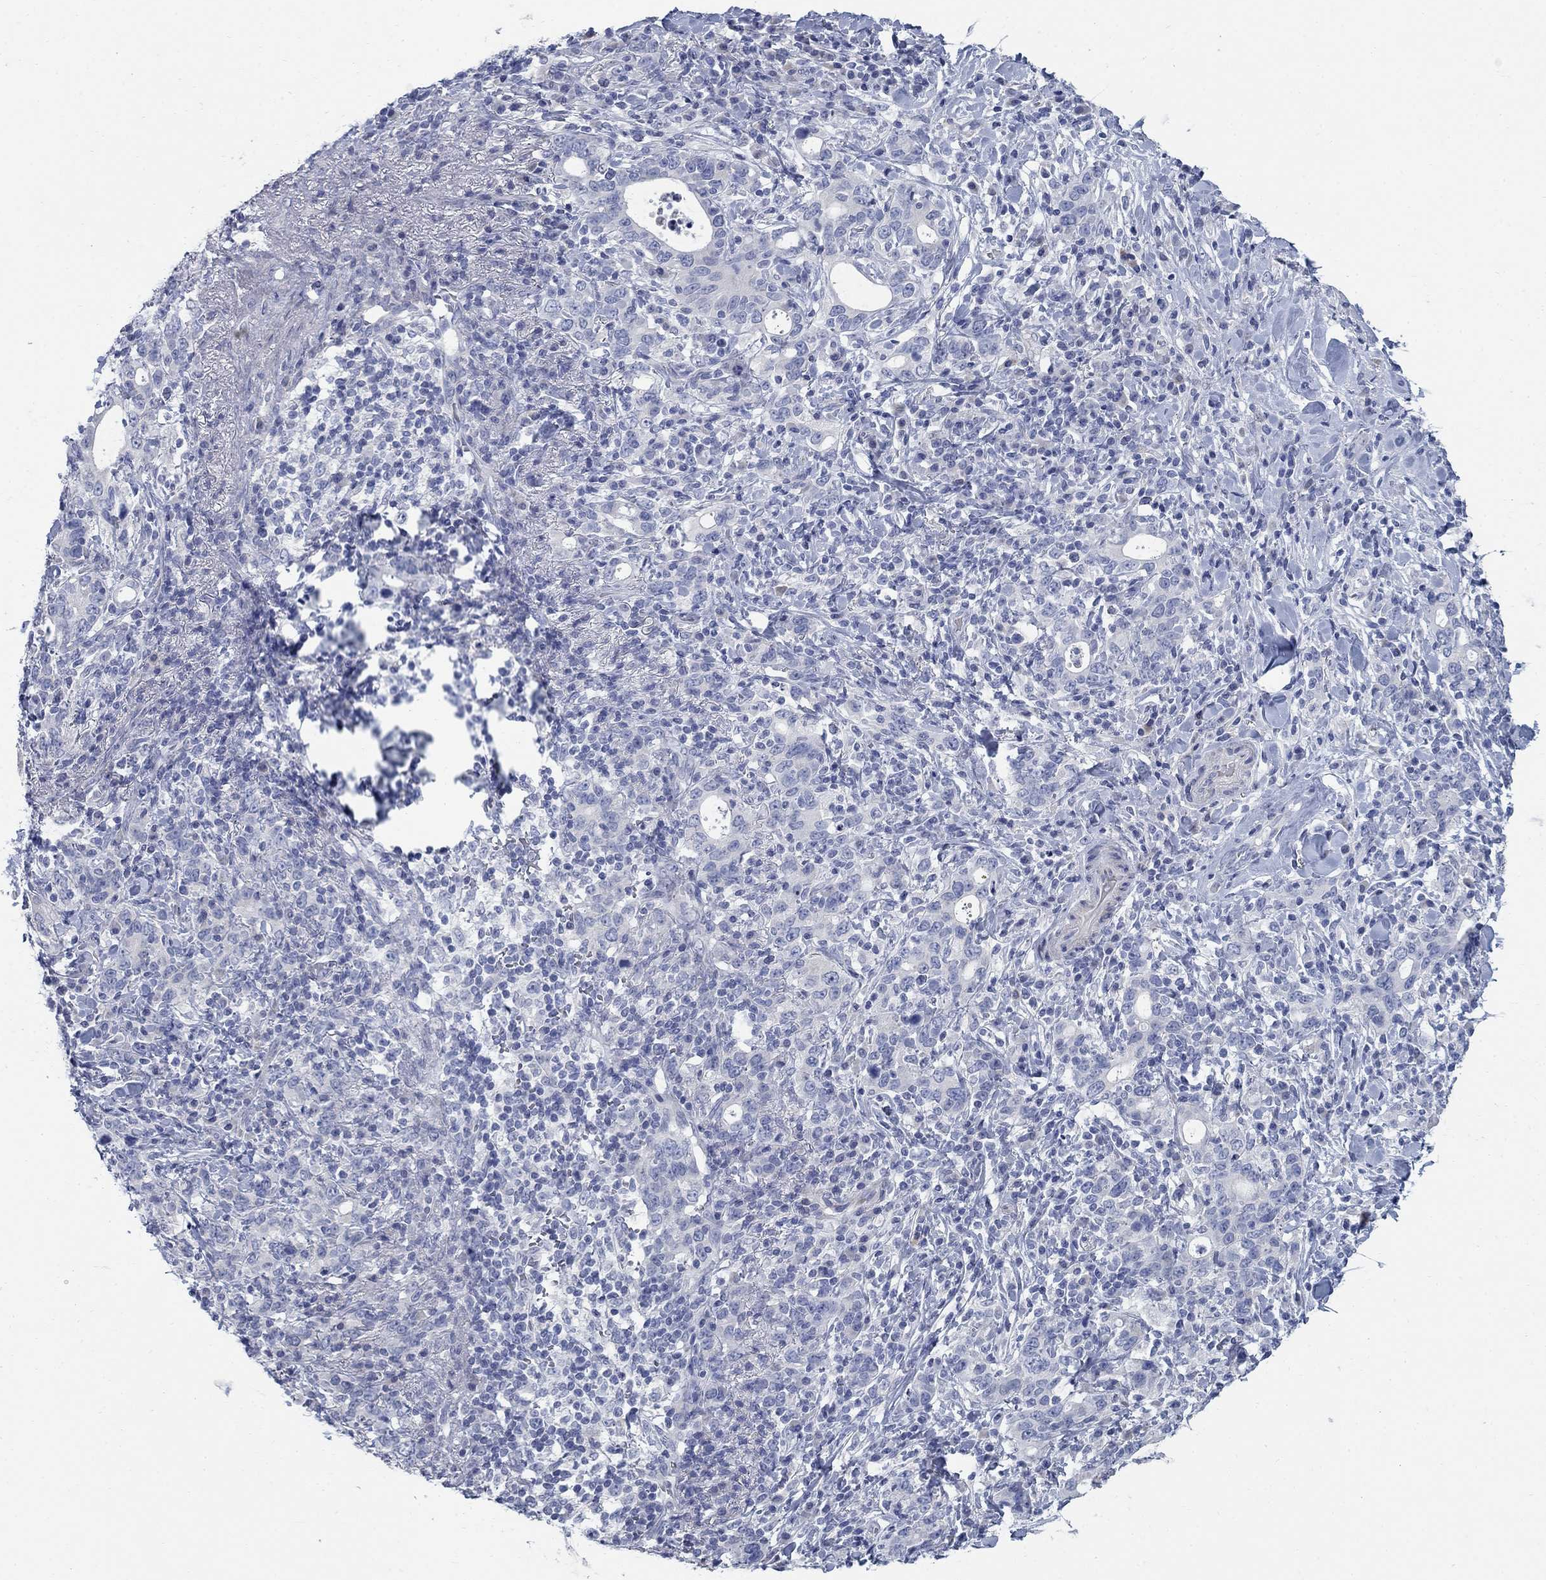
{"staining": {"intensity": "negative", "quantity": "none", "location": "none"}, "tissue": "stomach cancer", "cell_type": "Tumor cells", "image_type": "cancer", "snomed": [{"axis": "morphology", "description": "Adenocarcinoma, NOS"}, {"axis": "topography", "description": "Stomach"}], "caption": "Immunohistochemistry histopathology image of neoplastic tissue: stomach cancer stained with DAB reveals no significant protein positivity in tumor cells.", "gene": "DNER", "patient": {"sex": "male", "age": 79}}